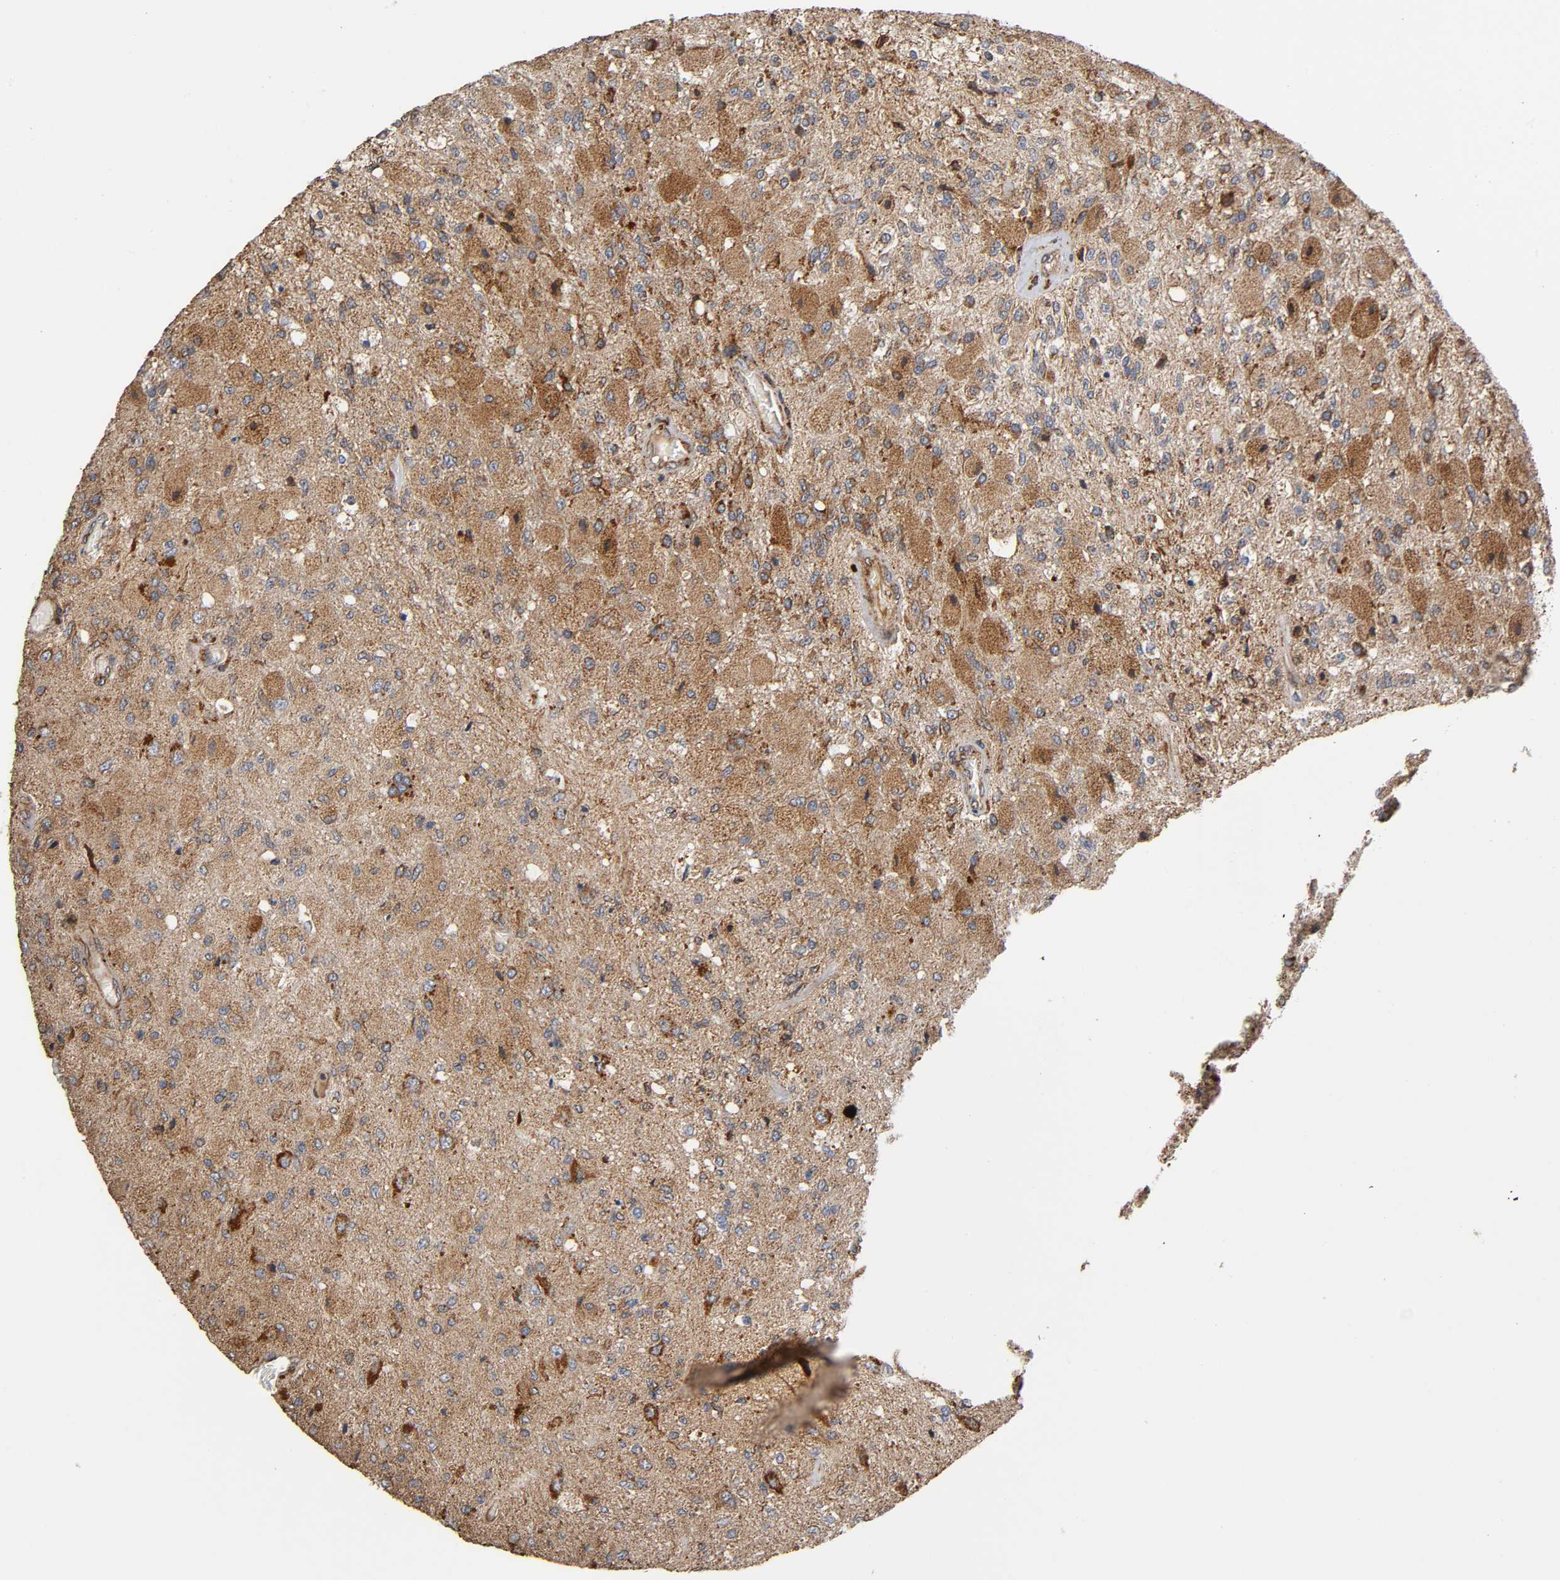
{"staining": {"intensity": "strong", "quantity": "25%-75%", "location": "cytoplasmic/membranous"}, "tissue": "glioma", "cell_type": "Tumor cells", "image_type": "cancer", "snomed": [{"axis": "morphology", "description": "Normal tissue, NOS"}, {"axis": "morphology", "description": "Glioma, malignant, High grade"}, {"axis": "topography", "description": "Cerebral cortex"}], "caption": "DAB immunohistochemical staining of glioma reveals strong cytoplasmic/membranous protein expression in about 25%-75% of tumor cells. The staining was performed using DAB, with brown indicating positive protein expression. Nuclei are stained blue with hematoxylin.", "gene": "MAP3K1", "patient": {"sex": "male", "age": 77}}